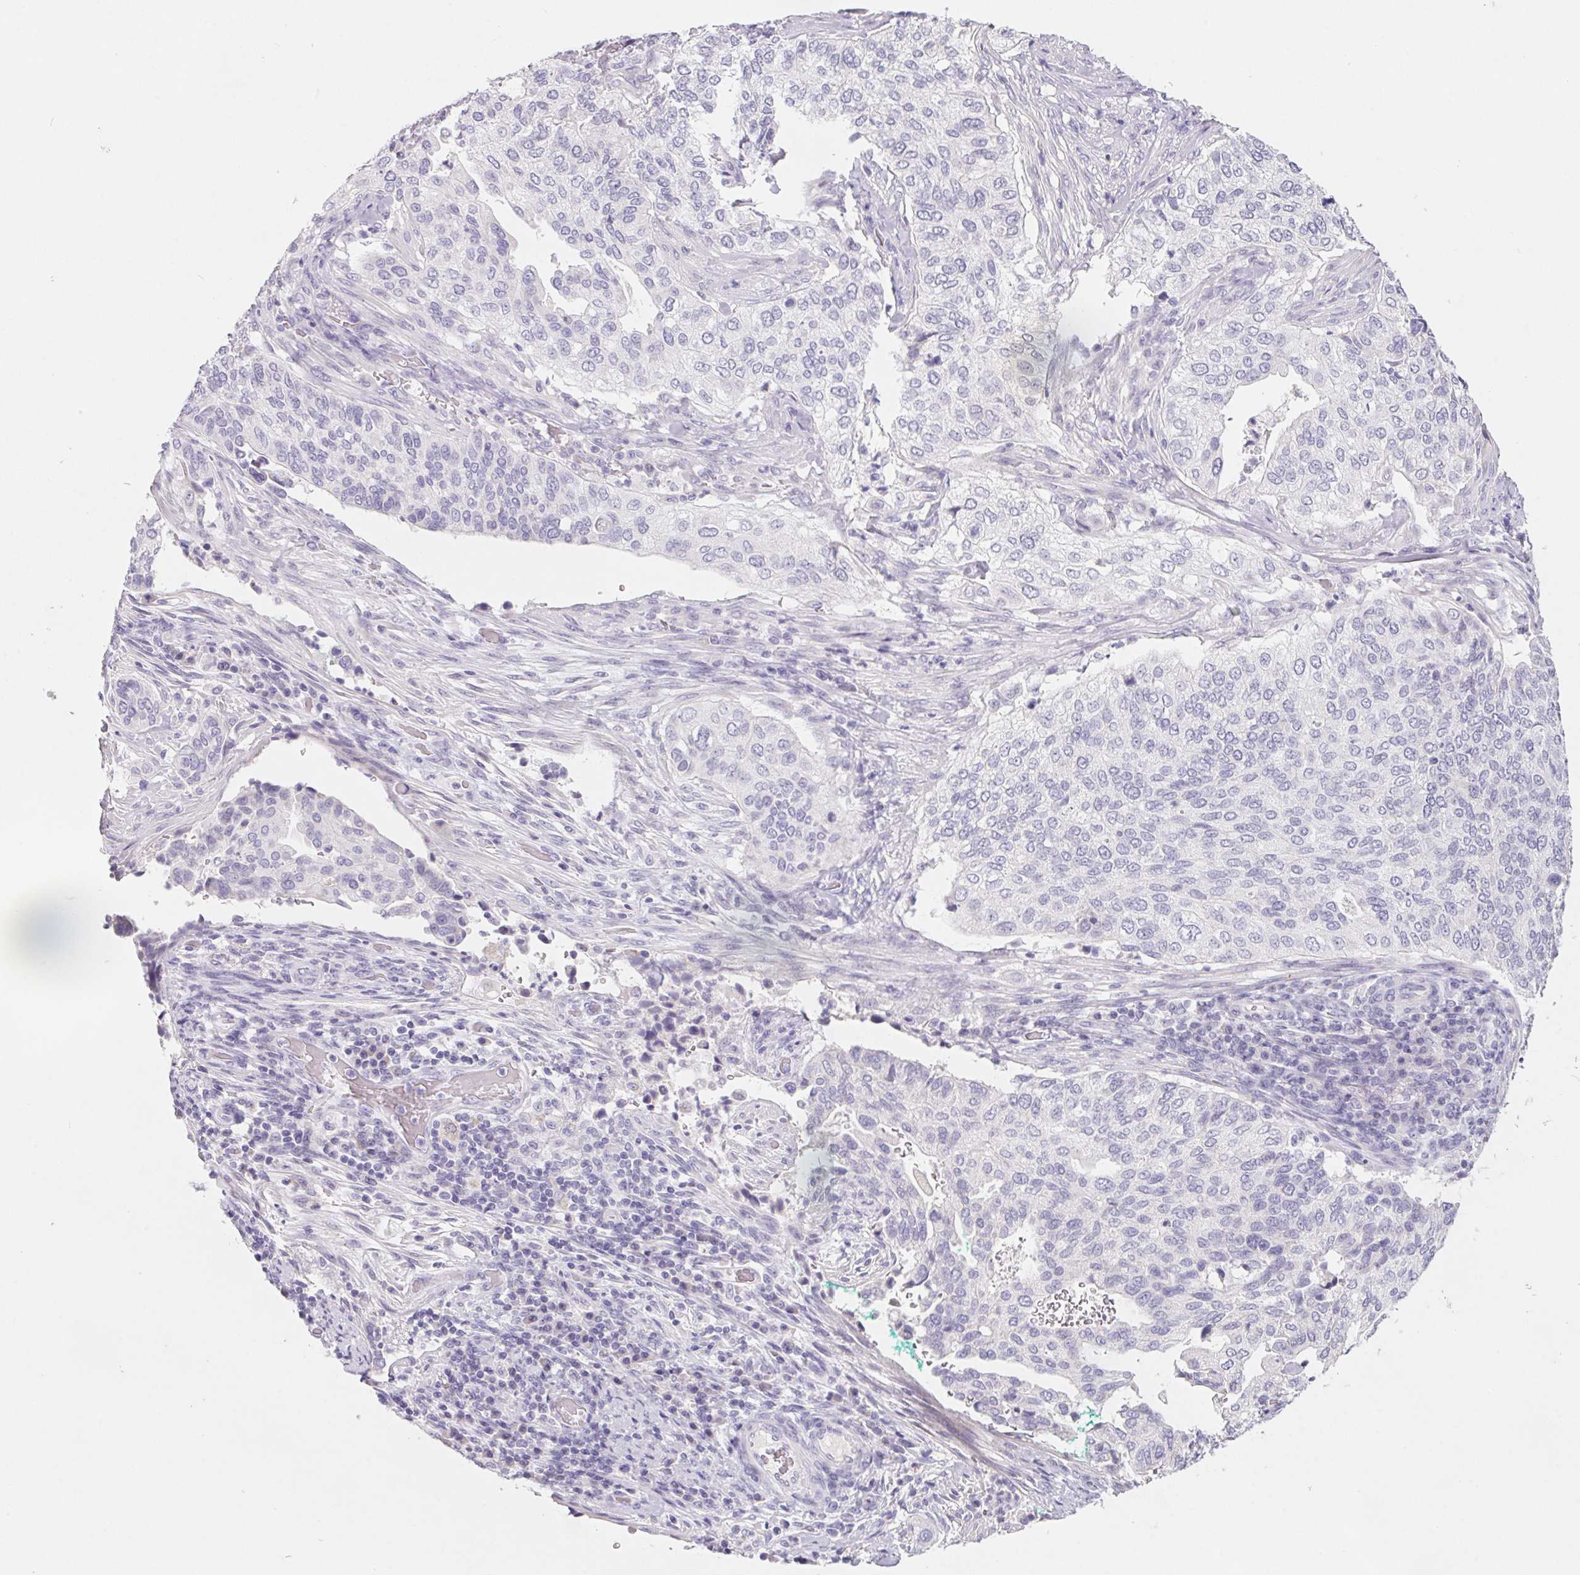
{"staining": {"intensity": "negative", "quantity": "none", "location": "none"}, "tissue": "cervical cancer", "cell_type": "Tumor cells", "image_type": "cancer", "snomed": [{"axis": "morphology", "description": "Squamous cell carcinoma, NOS"}, {"axis": "topography", "description": "Cervix"}], "caption": "Immunohistochemistry (IHC) micrograph of cervical squamous cell carcinoma stained for a protein (brown), which demonstrates no staining in tumor cells.", "gene": "FDX1", "patient": {"sex": "female", "age": 38}}